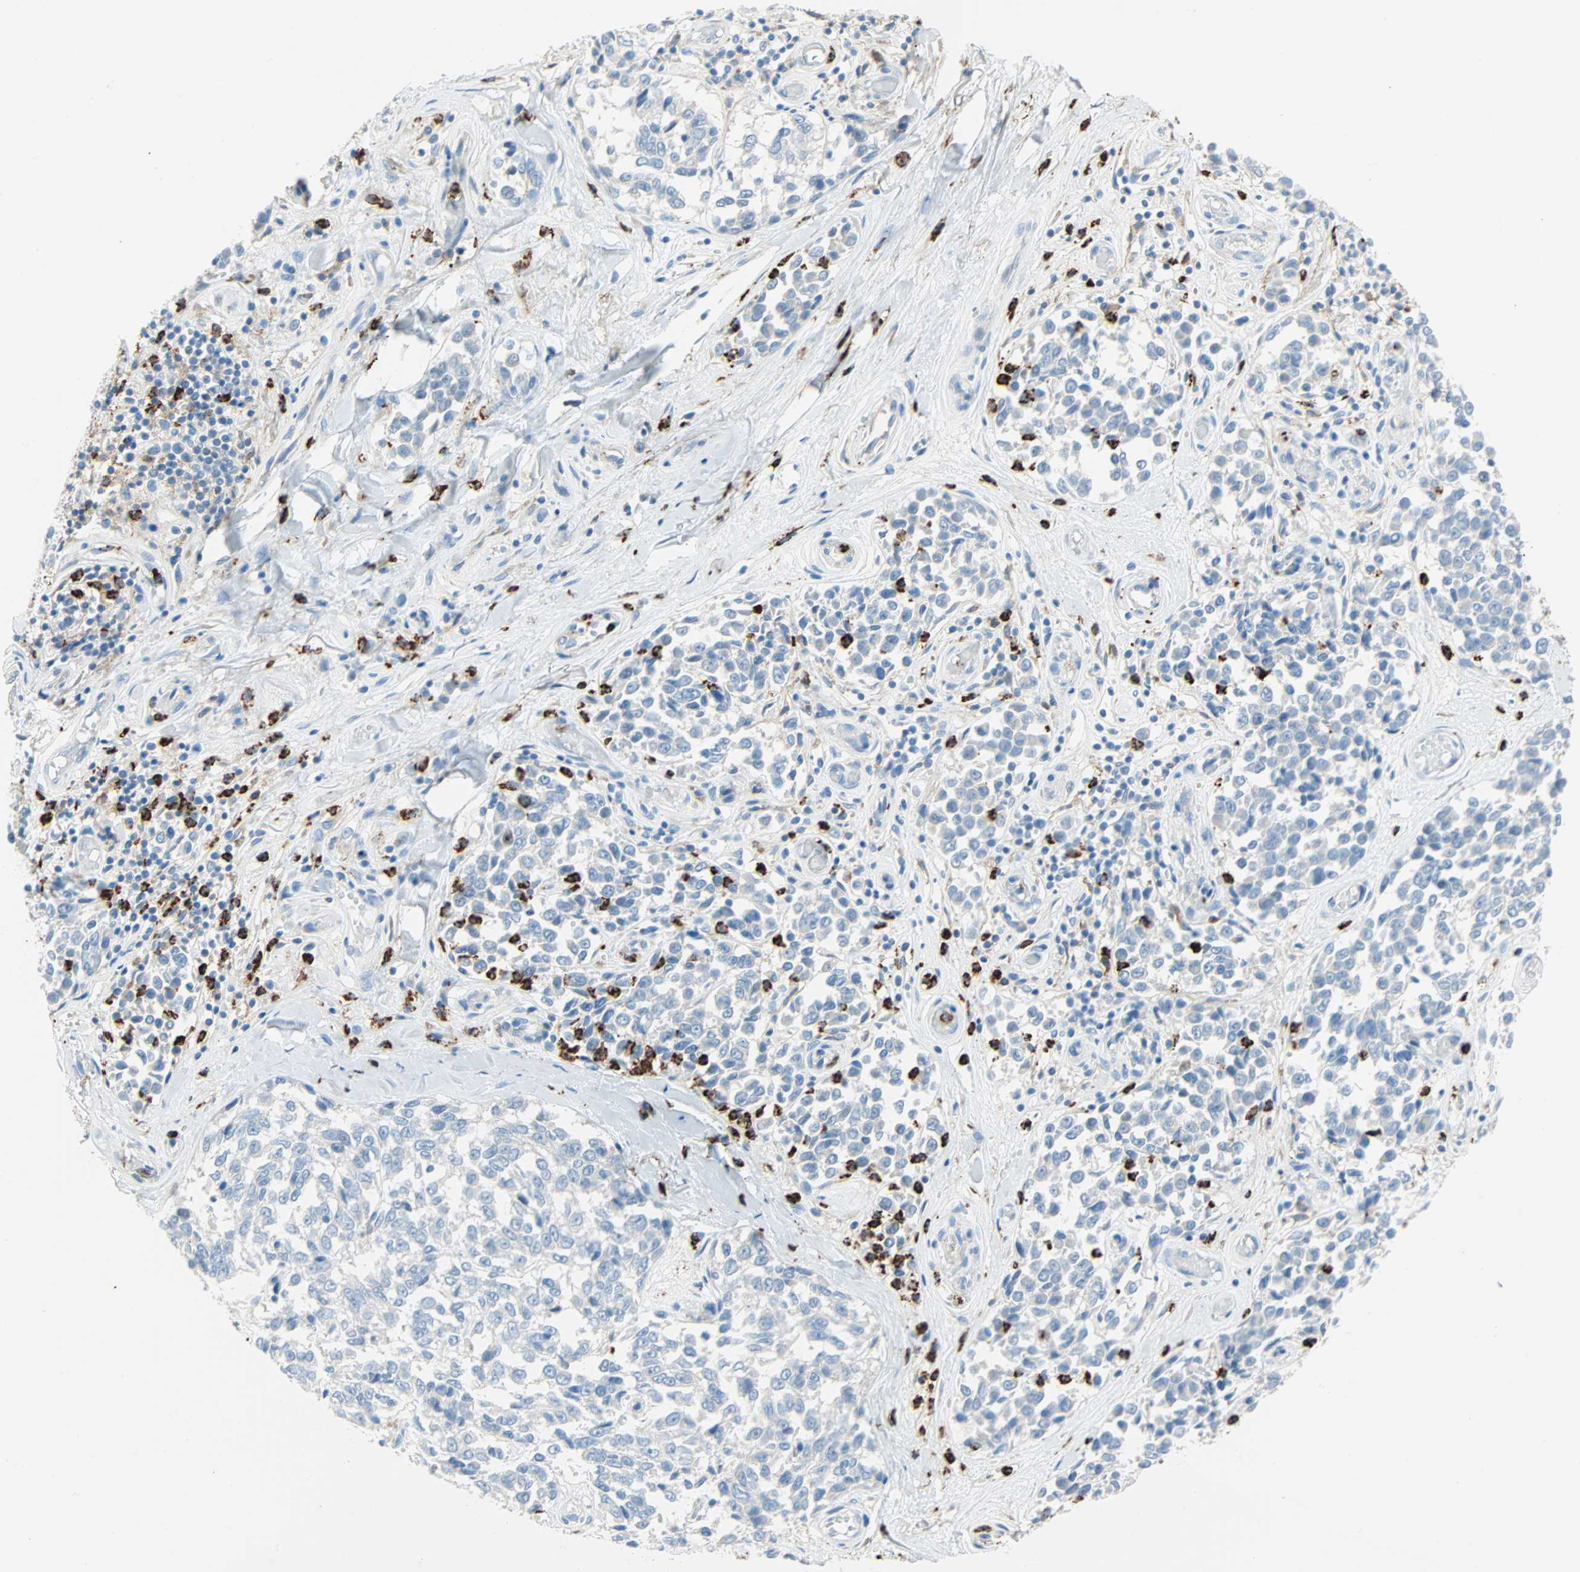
{"staining": {"intensity": "negative", "quantity": "none", "location": "none"}, "tissue": "melanoma", "cell_type": "Tumor cells", "image_type": "cancer", "snomed": [{"axis": "morphology", "description": "Malignant melanoma, NOS"}, {"axis": "topography", "description": "Skin"}], "caption": "Image shows no significant protein staining in tumor cells of melanoma. (Brightfield microscopy of DAB (3,3'-diaminobenzidine) IHC at high magnification).", "gene": "CLEC4A", "patient": {"sex": "female", "age": 64}}